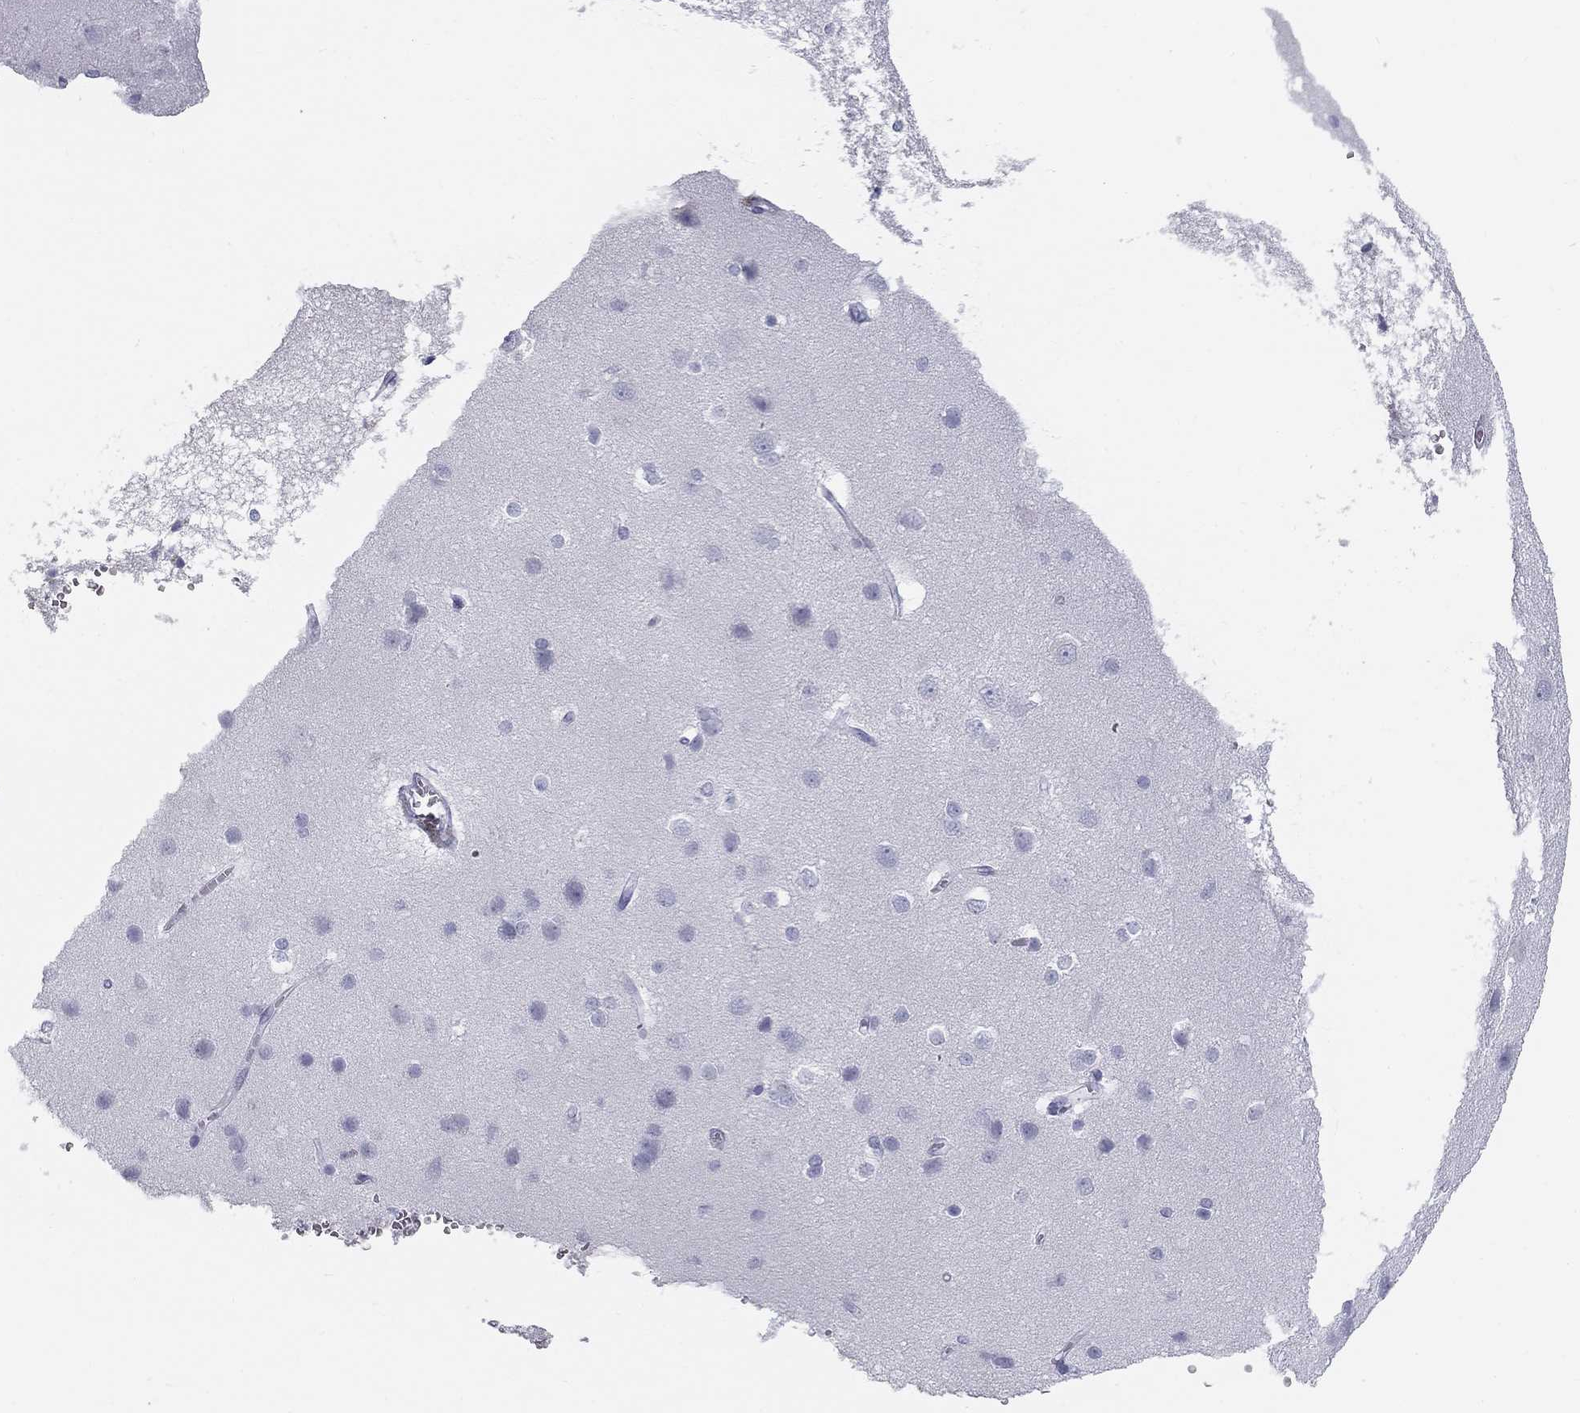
{"staining": {"intensity": "negative", "quantity": "none", "location": "none"}, "tissue": "cerebral cortex", "cell_type": "Endothelial cells", "image_type": "normal", "snomed": [{"axis": "morphology", "description": "Normal tissue, NOS"}, {"axis": "topography", "description": "Cerebral cortex"}], "caption": "Immunohistochemical staining of benign cerebral cortex demonstrates no significant expression in endothelial cells. The staining was performed using DAB (3,3'-diaminobenzidine) to visualize the protein expression in brown, while the nuclei were stained in blue with hematoxylin (Magnification: 20x).", "gene": "SULT2B1", "patient": {"sex": "male", "age": 37}}